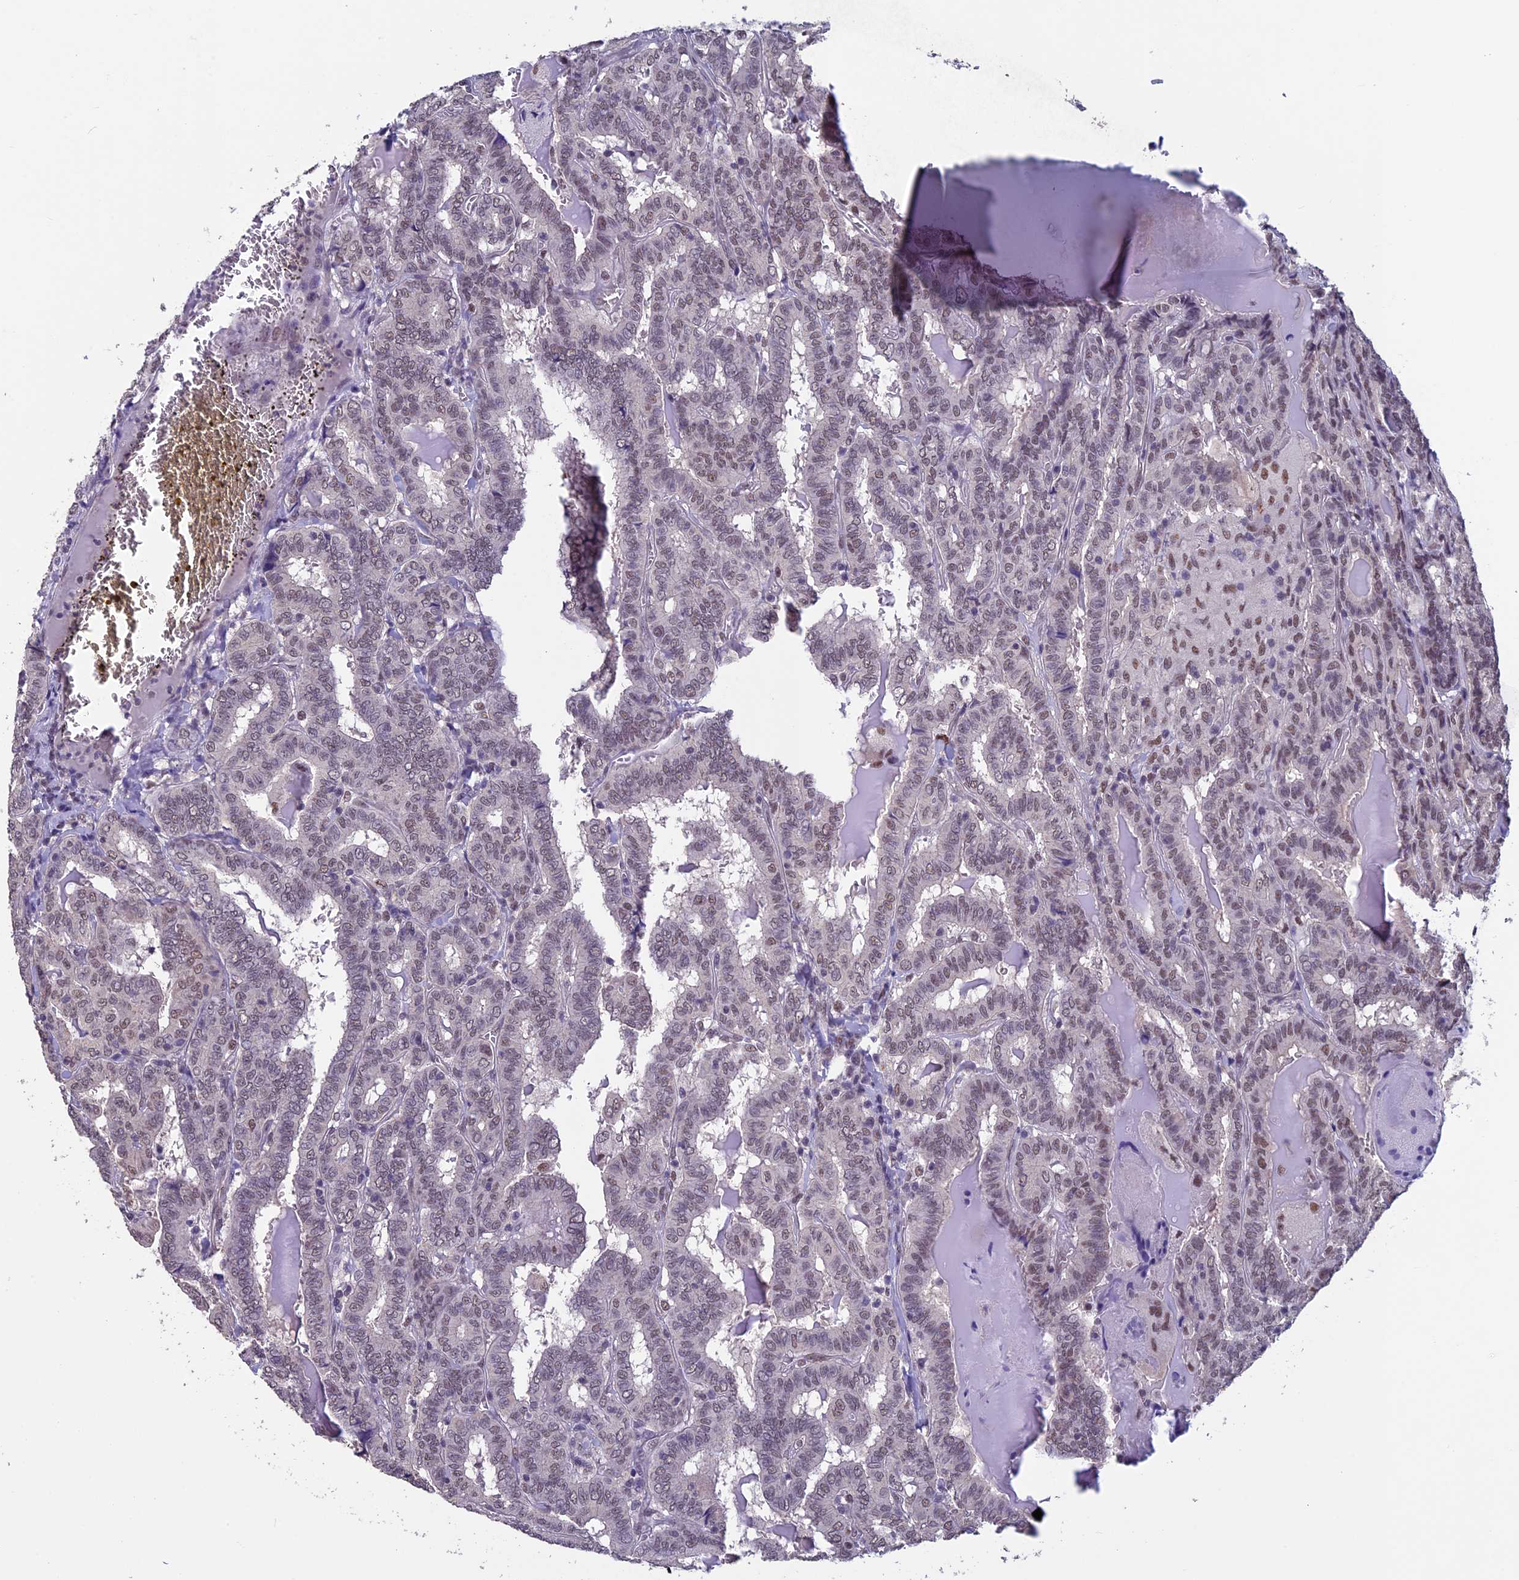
{"staining": {"intensity": "weak", "quantity": "25%-75%", "location": "nuclear"}, "tissue": "thyroid cancer", "cell_type": "Tumor cells", "image_type": "cancer", "snomed": [{"axis": "morphology", "description": "Papillary adenocarcinoma, NOS"}, {"axis": "topography", "description": "Thyroid gland"}], "caption": "Brown immunohistochemical staining in human thyroid papillary adenocarcinoma exhibits weak nuclear staining in approximately 25%-75% of tumor cells. Using DAB (3,3'-diaminobenzidine) (brown) and hematoxylin (blue) stains, captured at high magnification using brightfield microscopy.", "gene": "RNF40", "patient": {"sex": "female", "age": 72}}